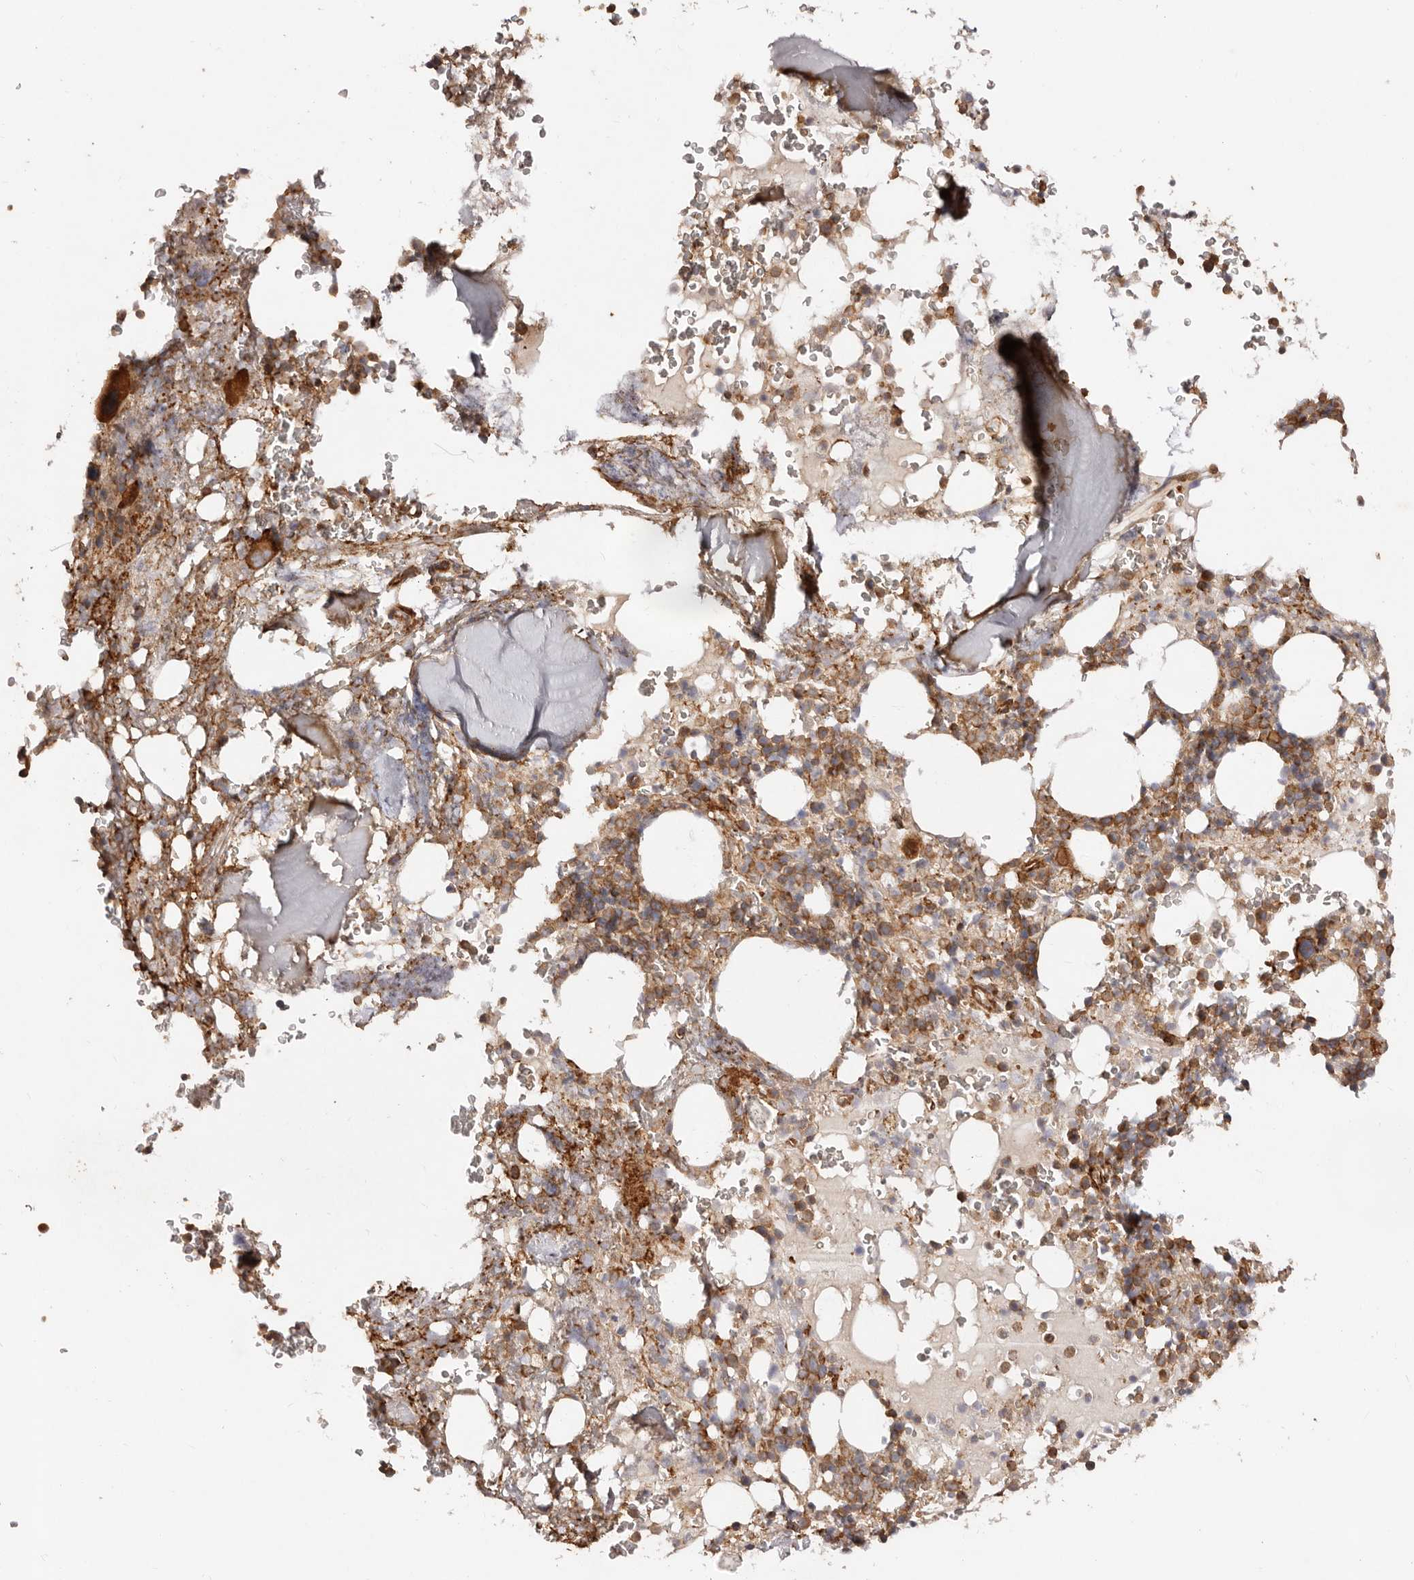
{"staining": {"intensity": "strong", "quantity": "25%-75%", "location": "cytoplasmic/membranous"}, "tissue": "bone marrow", "cell_type": "Hematopoietic cells", "image_type": "normal", "snomed": [{"axis": "morphology", "description": "Normal tissue, NOS"}, {"axis": "topography", "description": "Bone marrow"}], "caption": "Bone marrow stained with DAB immunohistochemistry (IHC) displays high levels of strong cytoplasmic/membranous positivity in about 25%-75% of hematopoietic cells. The staining is performed using DAB brown chromogen to label protein expression. The nuclei are counter-stained blue using hematoxylin.", "gene": "RPS6", "patient": {"sex": "male", "age": 58}}